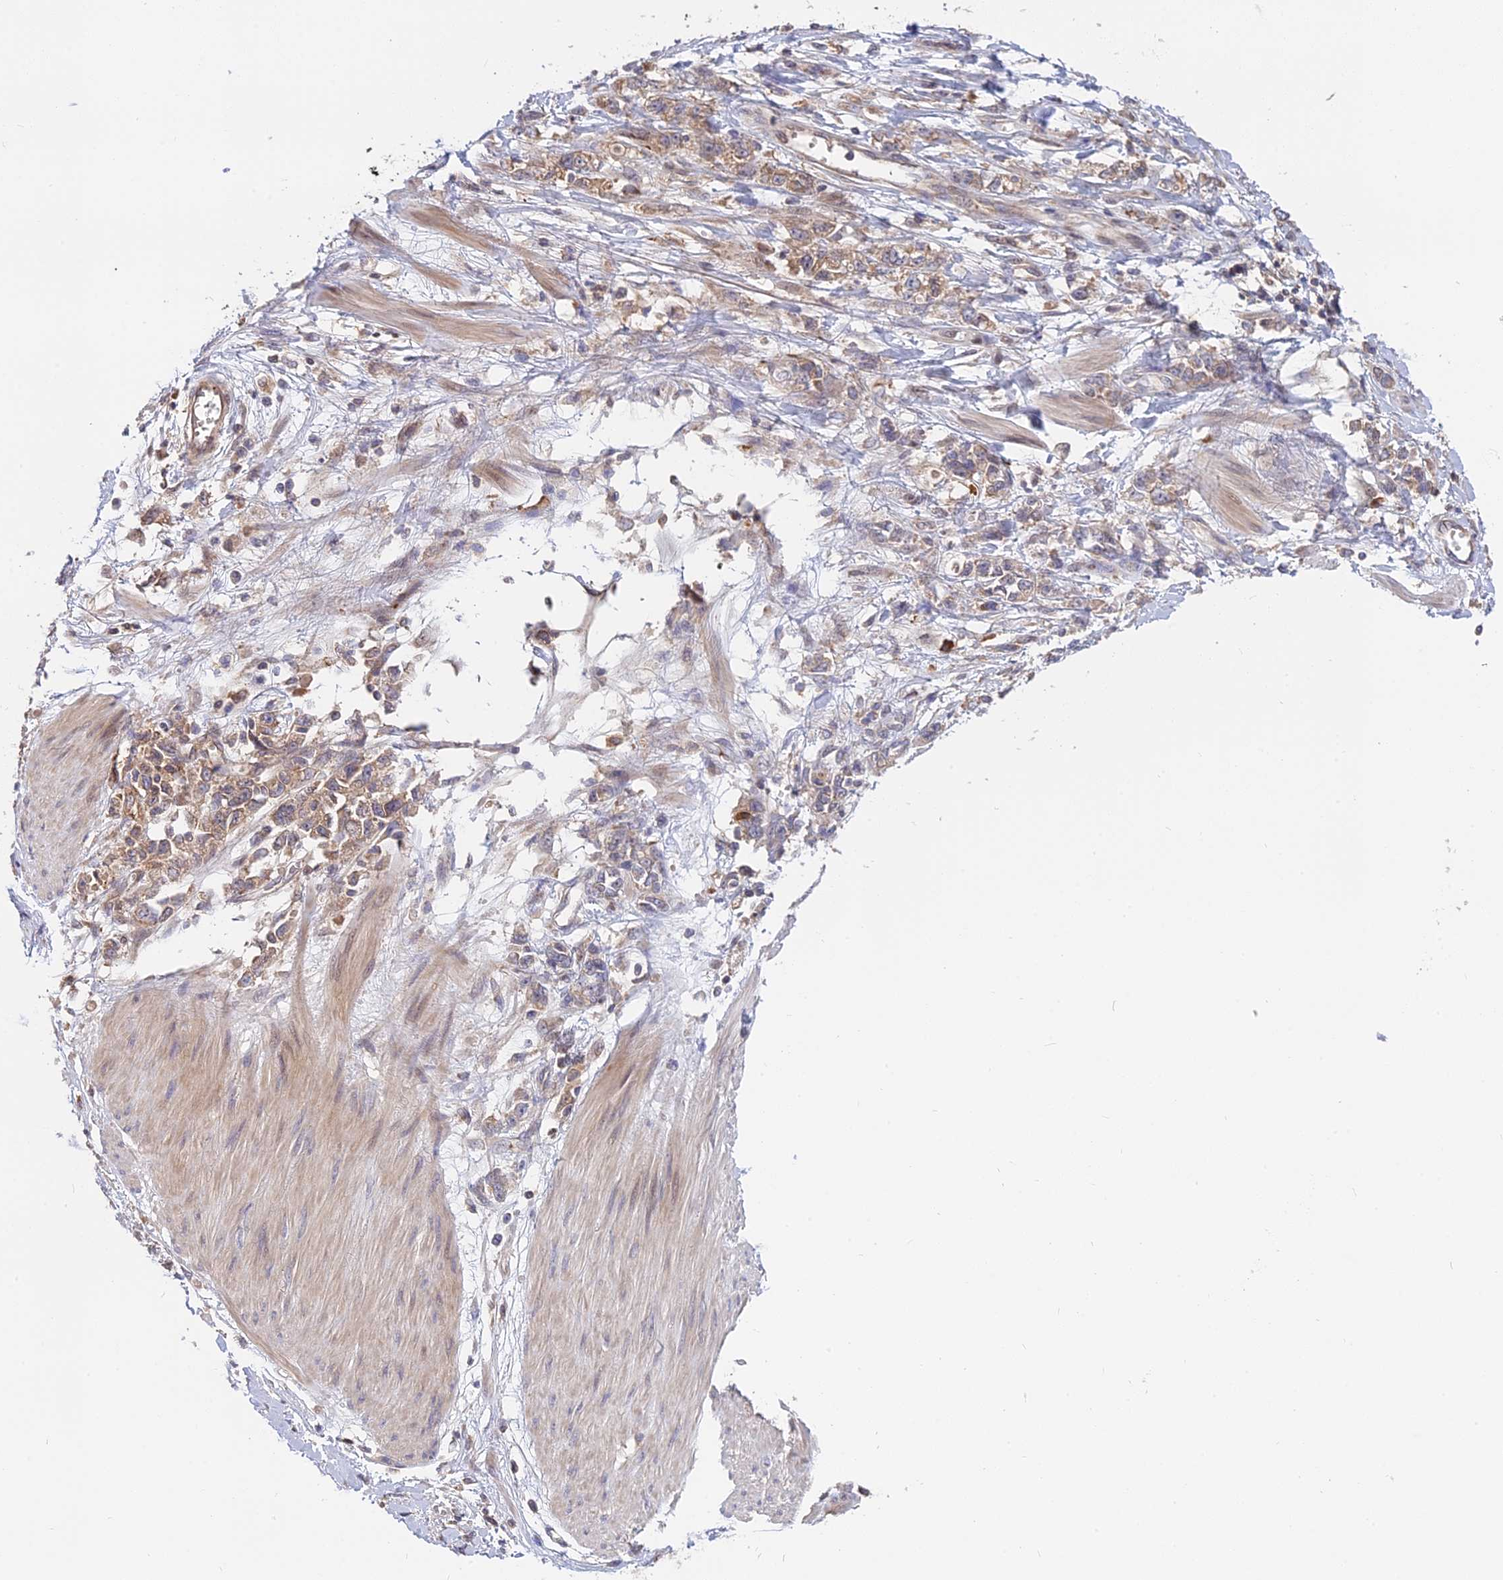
{"staining": {"intensity": "weak", "quantity": ">75%", "location": "cytoplasmic/membranous"}, "tissue": "stomach cancer", "cell_type": "Tumor cells", "image_type": "cancer", "snomed": [{"axis": "morphology", "description": "Adenocarcinoma, NOS"}, {"axis": "topography", "description": "Stomach"}], "caption": "High-power microscopy captured an IHC micrograph of adenocarcinoma (stomach), revealing weak cytoplasmic/membranous positivity in approximately >75% of tumor cells. (DAB (3,3'-diaminobenzidine) IHC, brown staining for protein, blue staining for nuclei).", "gene": "IL21R", "patient": {"sex": "female", "age": 76}}